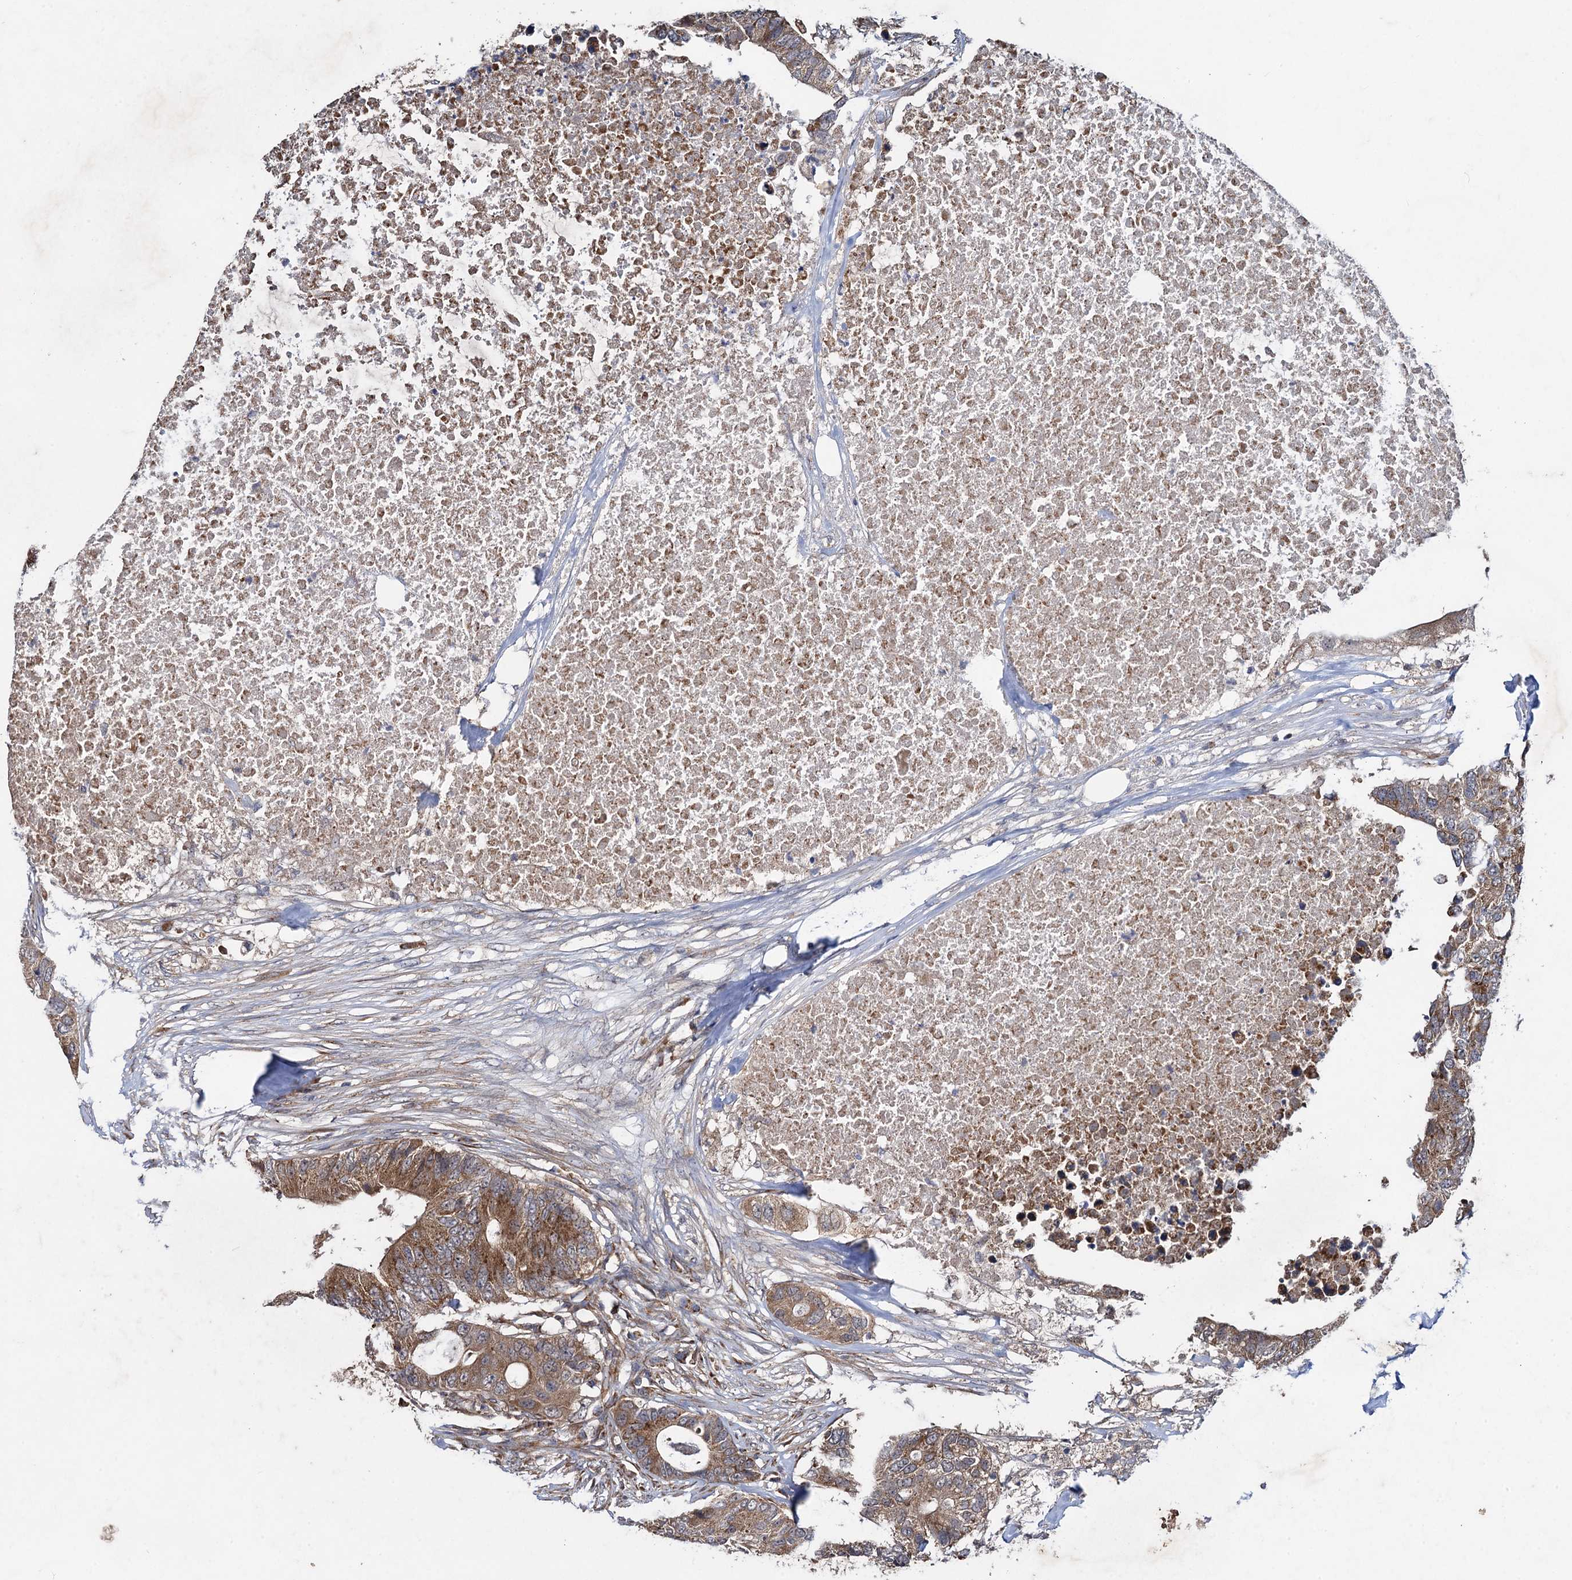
{"staining": {"intensity": "moderate", "quantity": ">75%", "location": "cytoplasmic/membranous"}, "tissue": "colorectal cancer", "cell_type": "Tumor cells", "image_type": "cancer", "snomed": [{"axis": "morphology", "description": "Adenocarcinoma, NOS"}, {"axis": "topography", "description": "Colon"}], "caption": "Colorectal cancer (adenocarcinoma) stained for a protein demonstrates moderate cytoplasmic/membranous positivity in tumor cells.", "gene": "HAUS1", "patient": {"sex": "male", "age": 71}}